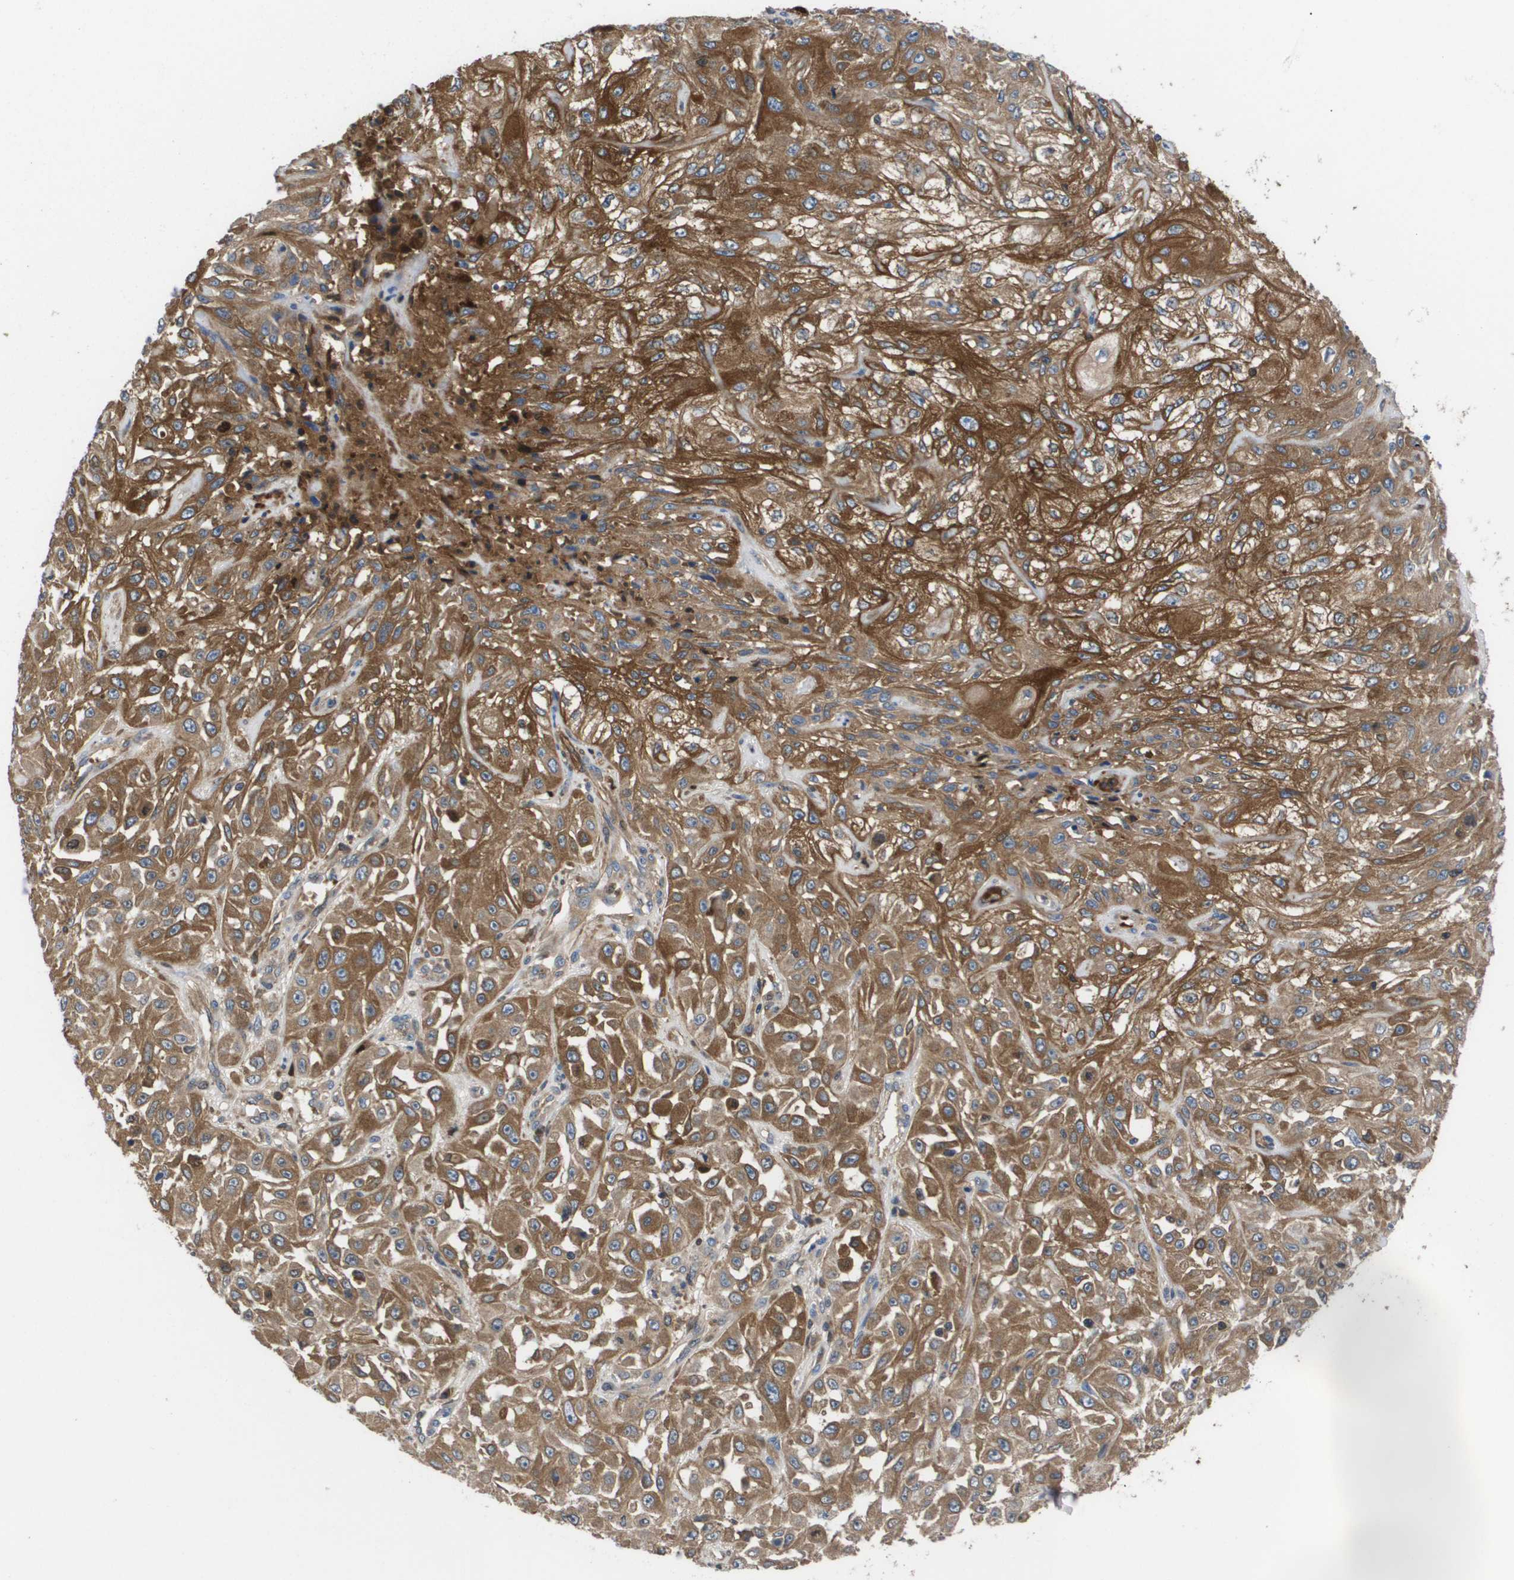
{"staining": {"intensity": "moderate", "quantity": ">75%", "location": "cytoplasmic/membranous"}, "tissue": "skin cancer", "cell_type": "Tumor cells", "image_type": "cancer", "snomed": [{"axis": "morphology", "description": "Squamous cell carcinoma, NOS"}, {"axis": "morphology", "description": "Squamous cell carcinoma, metastatic, NOS"}, {"axis": "topography", "description": "Skin"}, {"axis": "topography", "description": "Lymph node"}], "caption": "A brown stain shows moderate cytoplasmic/membranous expression of a protein in skin cancer (metastatic squamous cell carcinoma) tumor cells. (brown staining indicates protein expression, while blue staining denotes nuclei).", "gene": "SERPINA6", "patient": {"sex": "male", "age": 75}}